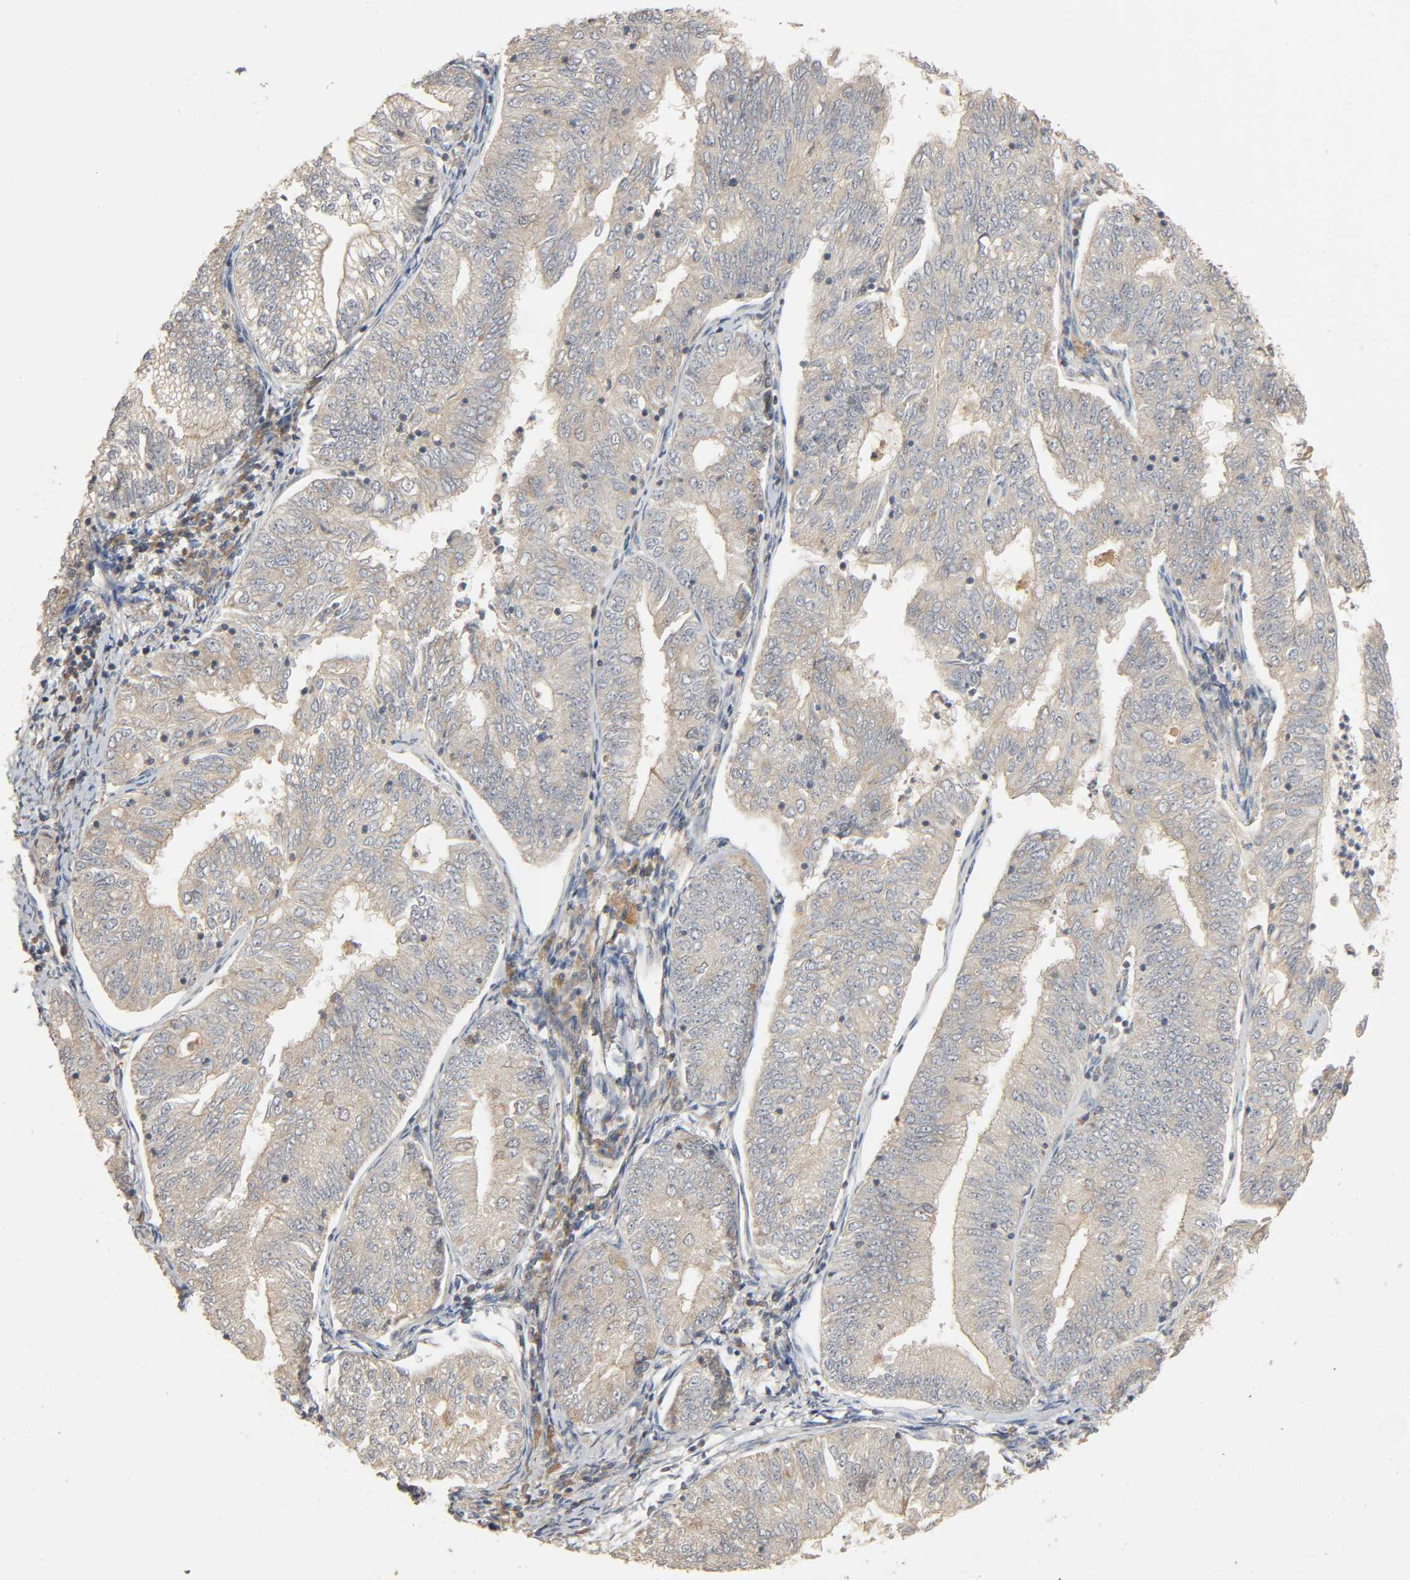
{"staining": {"intensity": "negative", "quantity": "none", "location": "none"}, "tissue": "endometrial cancer", "cell_type": "Tumor cells", "image_type": "cancer", "snomed": [{"axis": "morphology", "description": "Adenocarcinoma, NOS"}, {"axis": "topography", "description": "Endometrium"}], "caption": "The image shows no staining of tumor cells in endometrial cancer.", "gene": "SGSM1", "patient": {"sex": "female", "age": 69}}